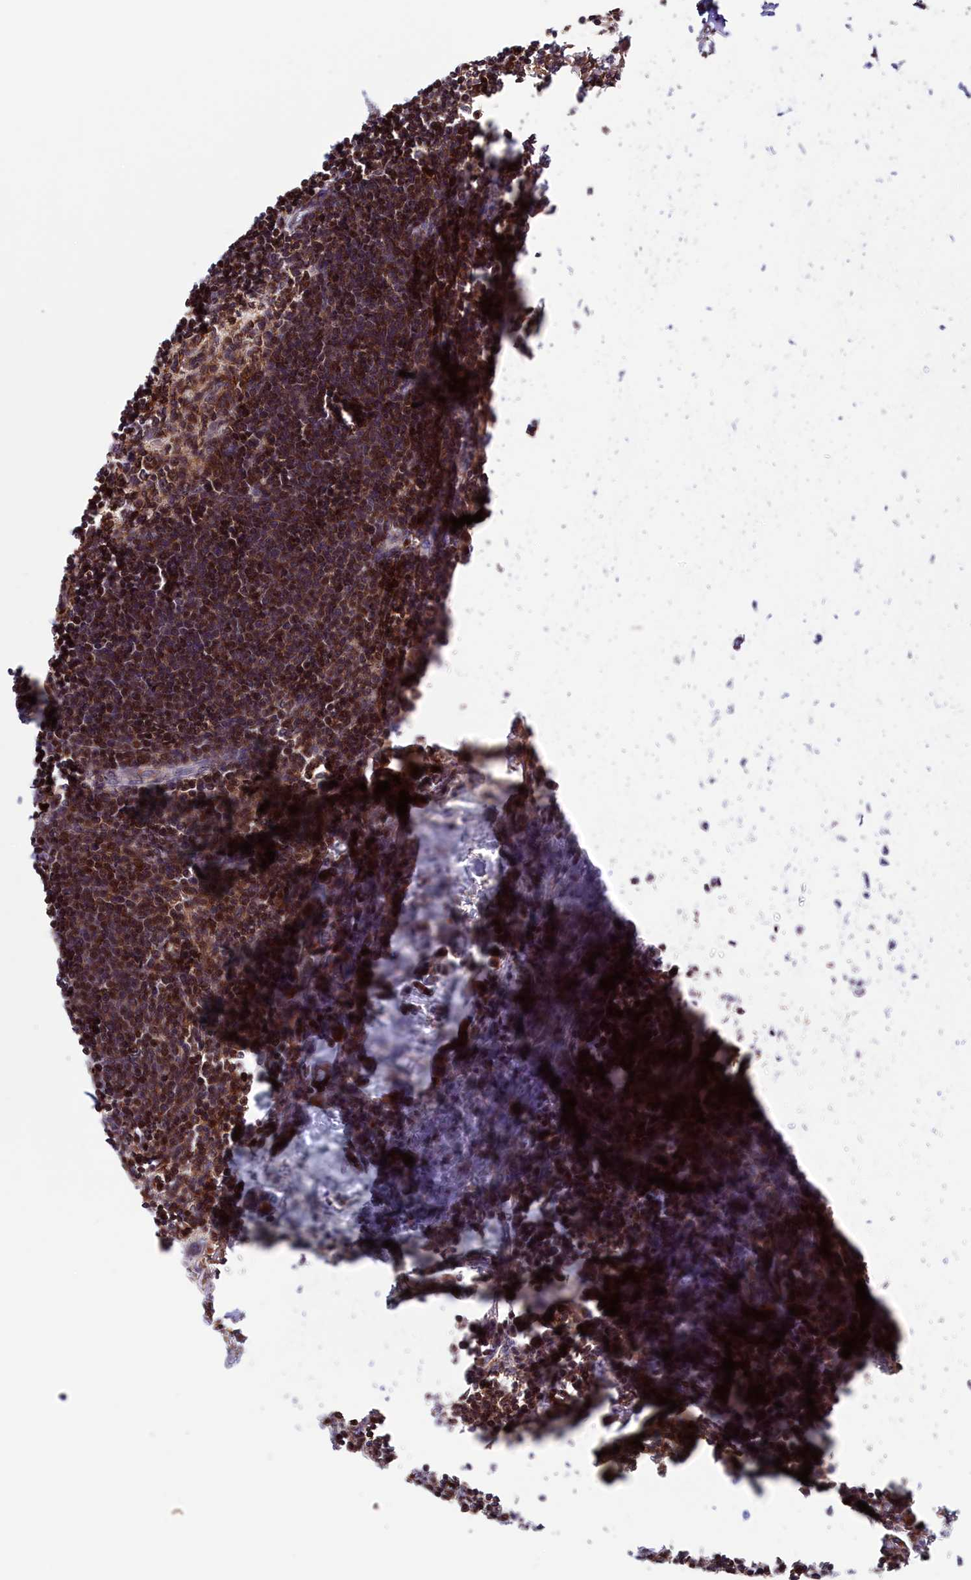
{"staining": {"intensity": "weak", "quantity": "25%-75%", "location": "cytoplasmic/membranous"}, "tissue": "lymph node", "cell_type": "Germinal center cells", "image_type": "normal", "snomed": [{"axis": "morphology", "description": "Normal tissue, NOS"}, {"axis": "morphology", "description": "Malignant melanoma, Metastatic site"}, {"axis": "topography", "description": "Lymph node"}], "caption": "About 25%-75% of germinal center cells in normal human lymph node reveal weak cytoplasmic/membranous protein expression as visualized by brown immunohistochemical staining.", "gene": "NEURL4", "patient": {"sex": "male", "age": 41}}